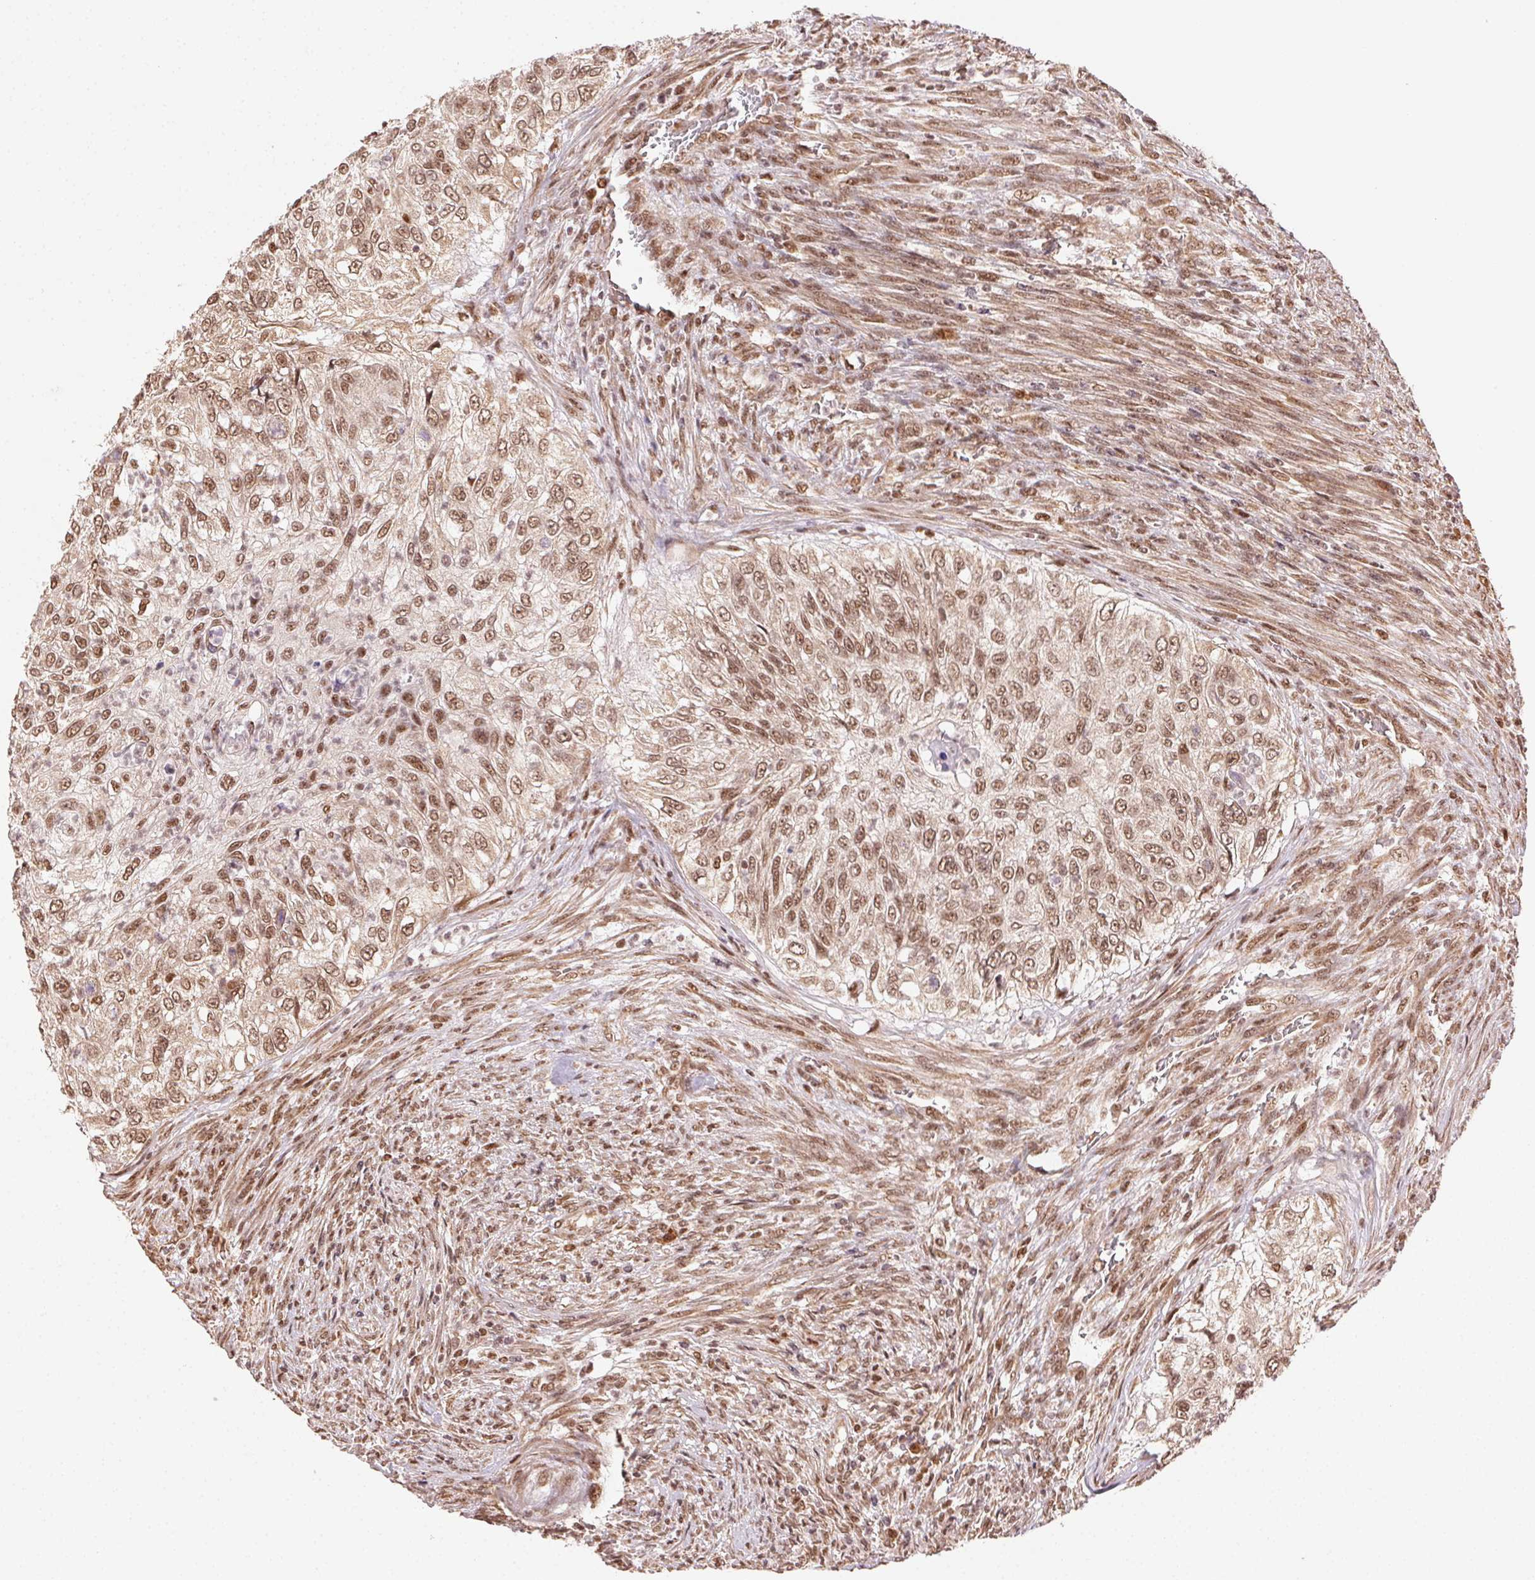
{"staining": {"intensity": "moderate", "quantity": ">75%", "location": "nuclear"}, "tissue": "urothelial cancer", "cell_type": "Tumor cells", "image_type": "cancer", "snomed": [{"axis": "morphology", "description": "Urothelial carcinoma, High grade"}, {"axis": "topography", "description": "Urinary bladder"}], "caption": "High-grade urothelial carcinoma stained with a protein marker exhibits moderate staining in tumor cells.", "gene": "TREML4", "patient": {"sex": "female", "age": 60}}